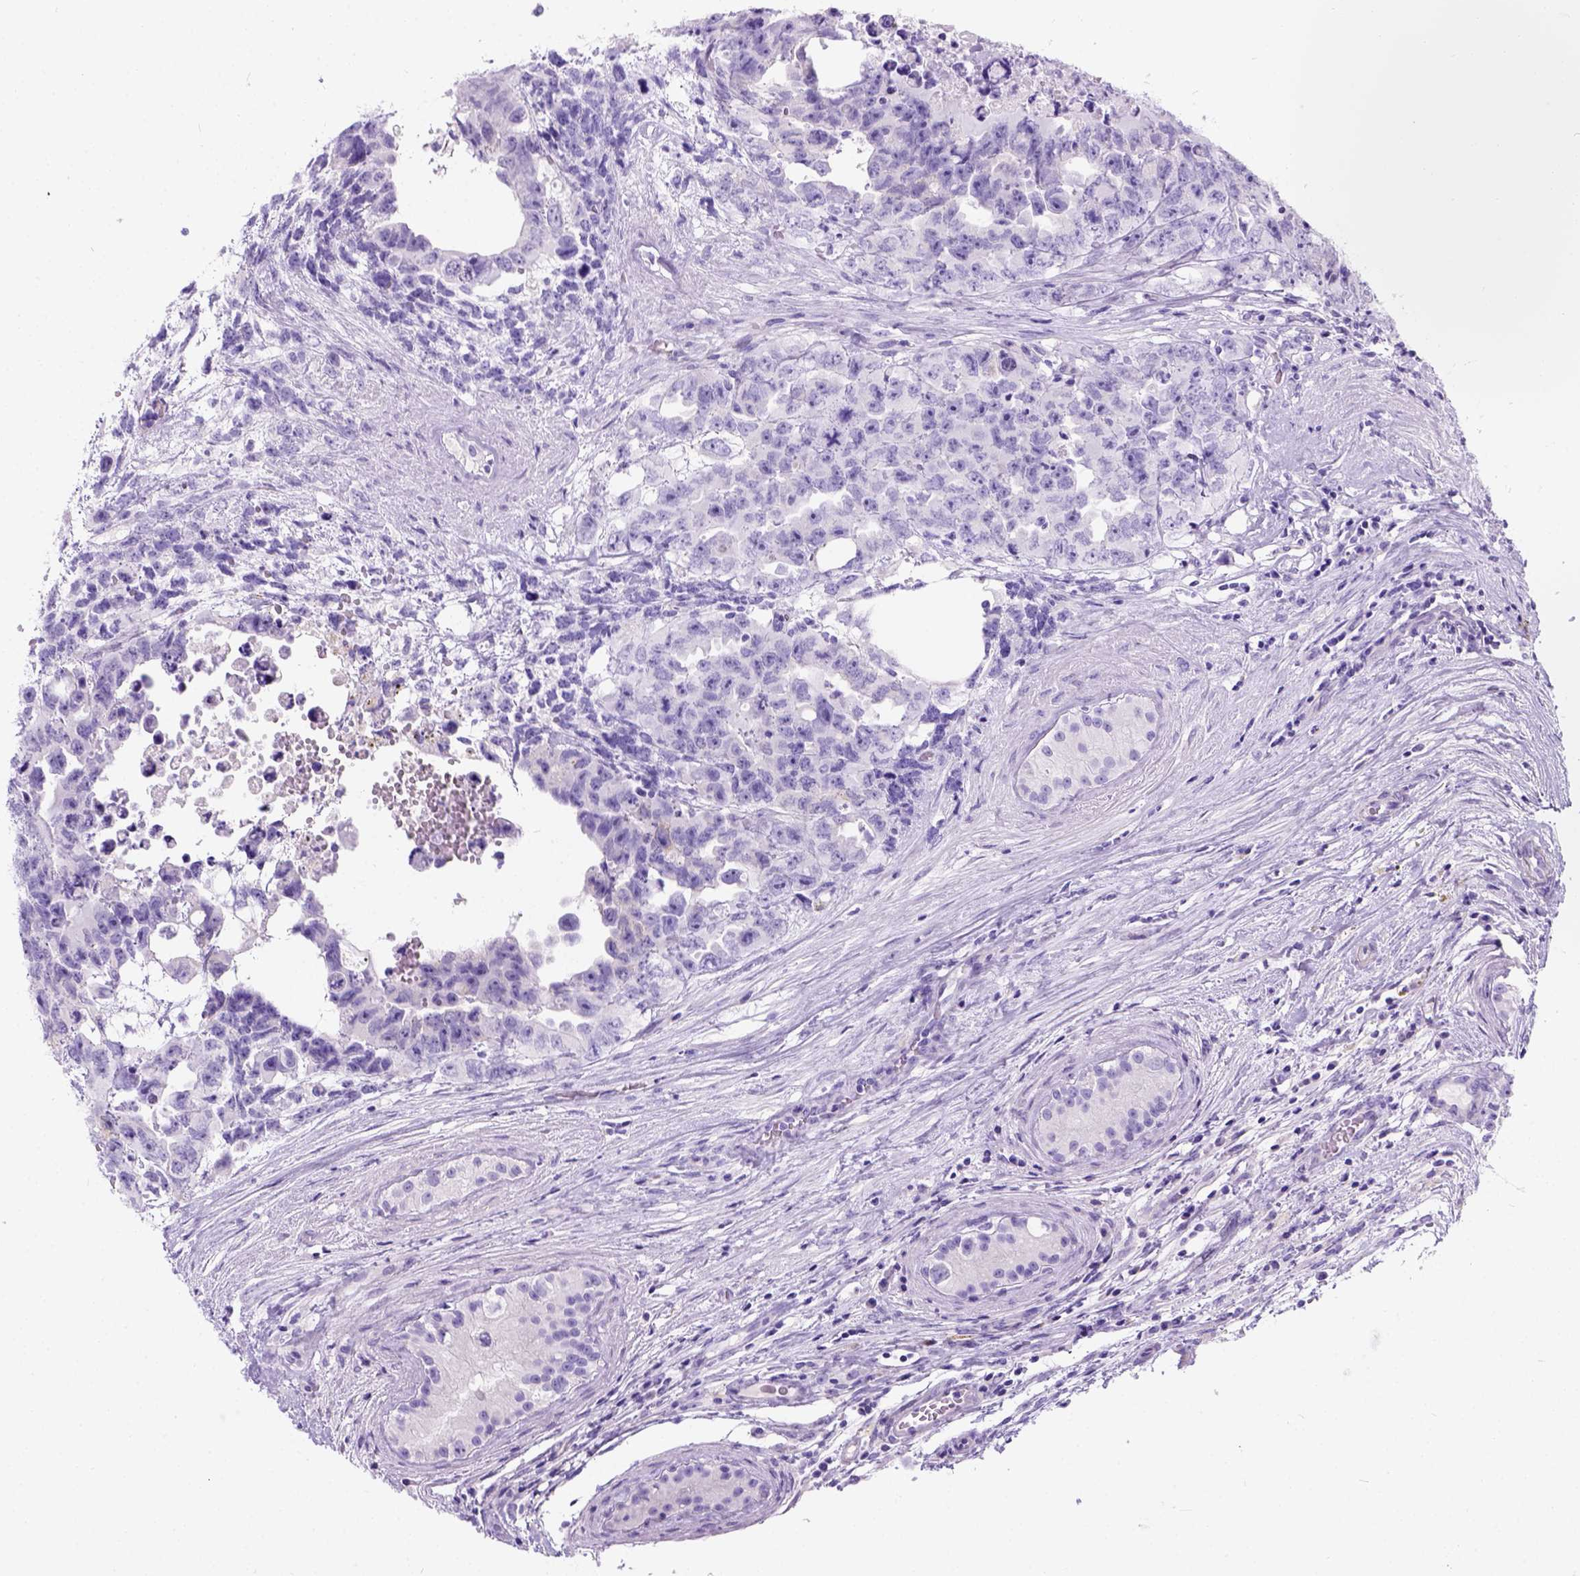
{"staining": {"intensity": "negative", "quantity": "none", "location": "none"}, "tissue": "testis cancer", "cell_type": "Tumor cells", "image_type": "cancer", "snomed": [{"axis": "morphology", "description": "Carcinoma, Embryonal, NOS"}, {"axis": "topography", "description": "Testis"}], "caption": "Immunohistochemical staining of human testis embryonal carcinoma displays no significant expression in tumor cells.", "gene": "C7orf57", "patient": {"sex": "male", "age": 24}}